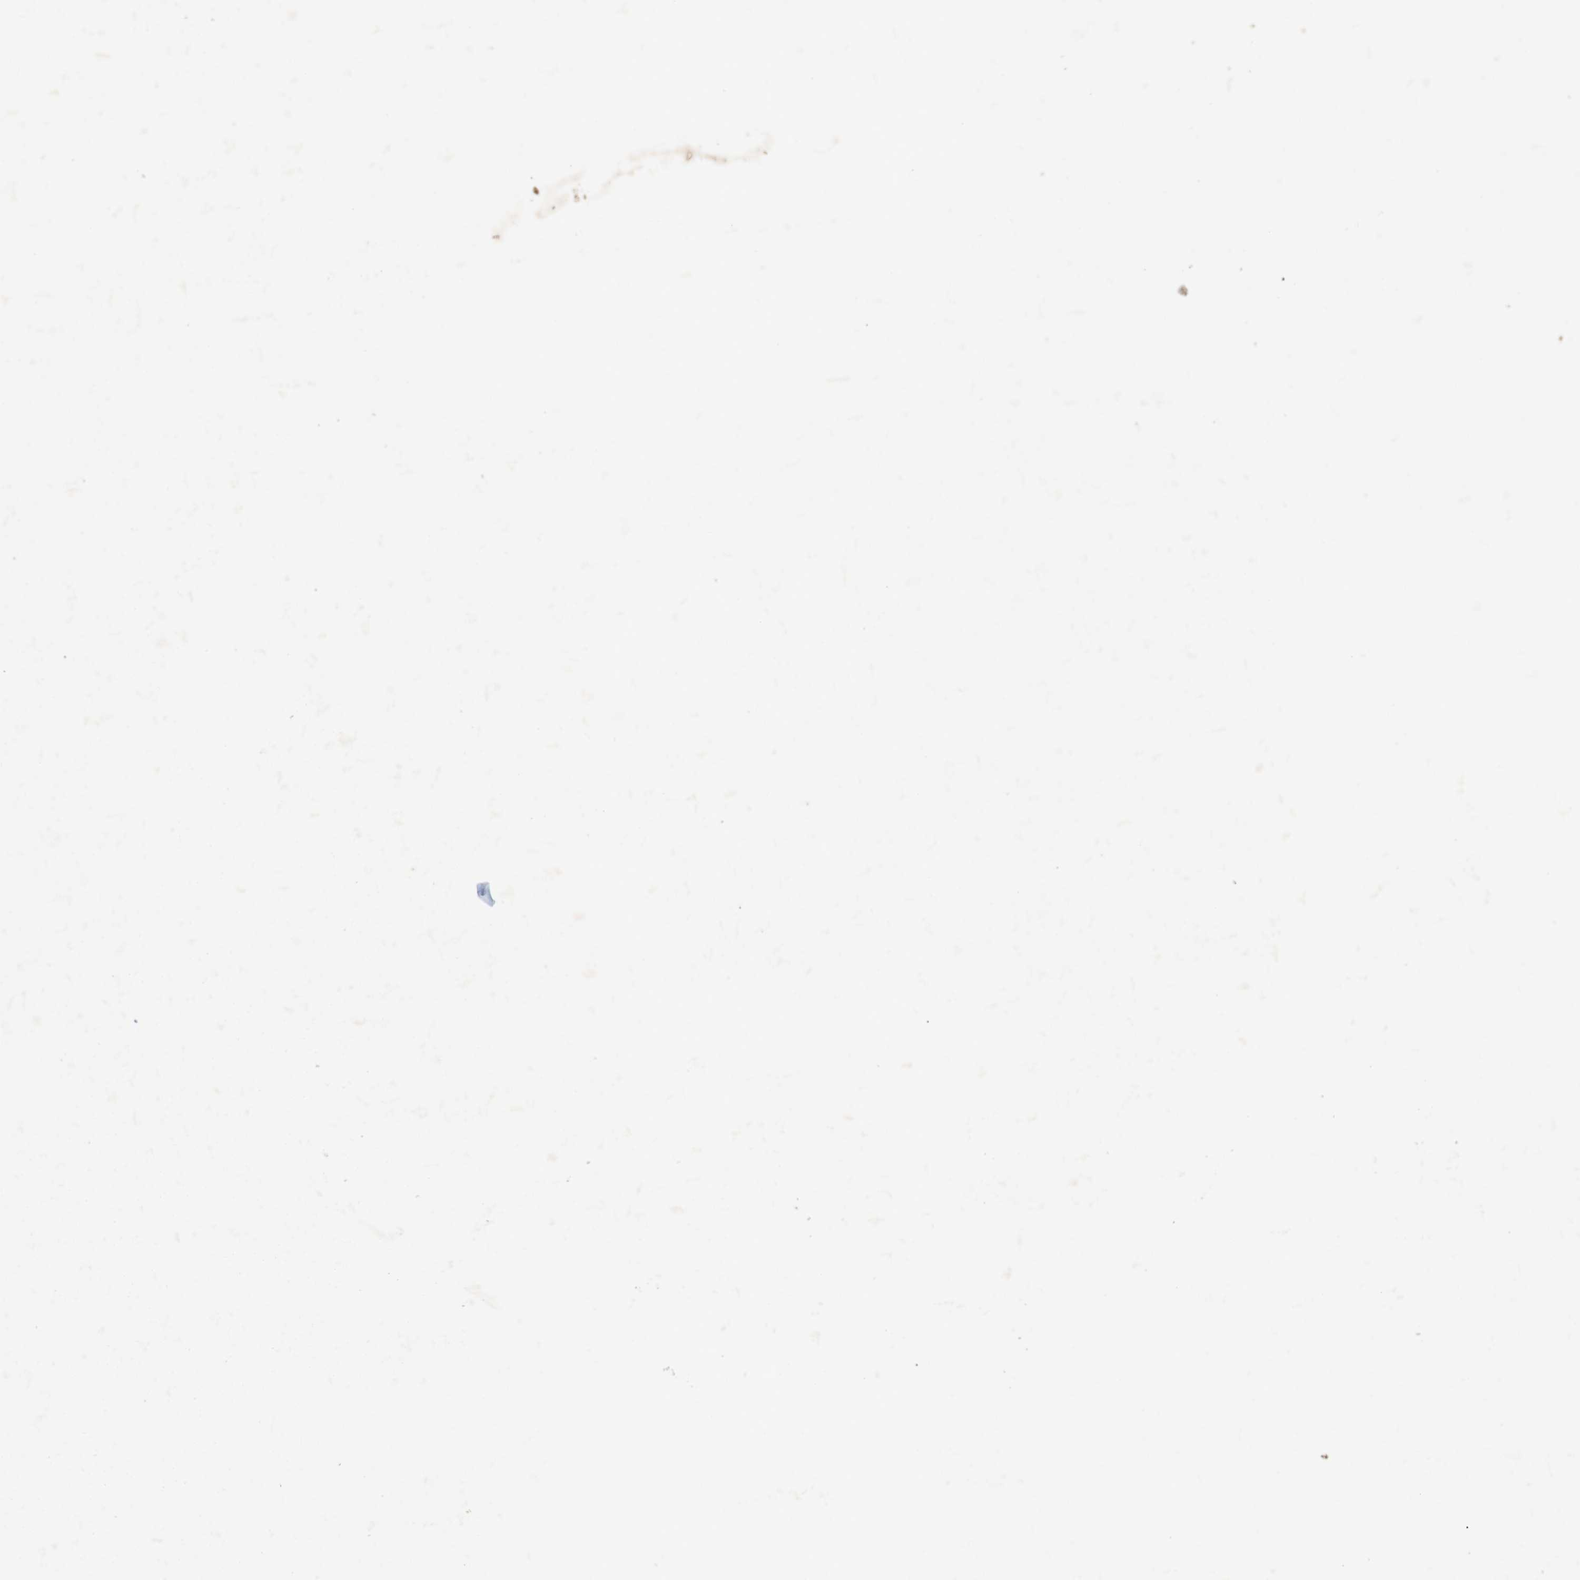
{"staining": {"intensity": "negative", "quantity": "none", "location": "none"}, "tissue": "skin cancer", "cell_type": "Tumor cells", "image_type": "cancer", "snomed": [{"axis": "morphology", "description": "Normal tissue, NOS"}, {"axis": "morphology", "description": "Basal cell carcinoma"}, {"axis": "topography", "description": "Skin"}], "caption": "Human skin basal cell carcinoma stained for a protein using immunohistochemistry (IHC) reveals no staining in tumor cells.", "gene": "AKT3", "patient": {"sex": "male", "age": 63}}